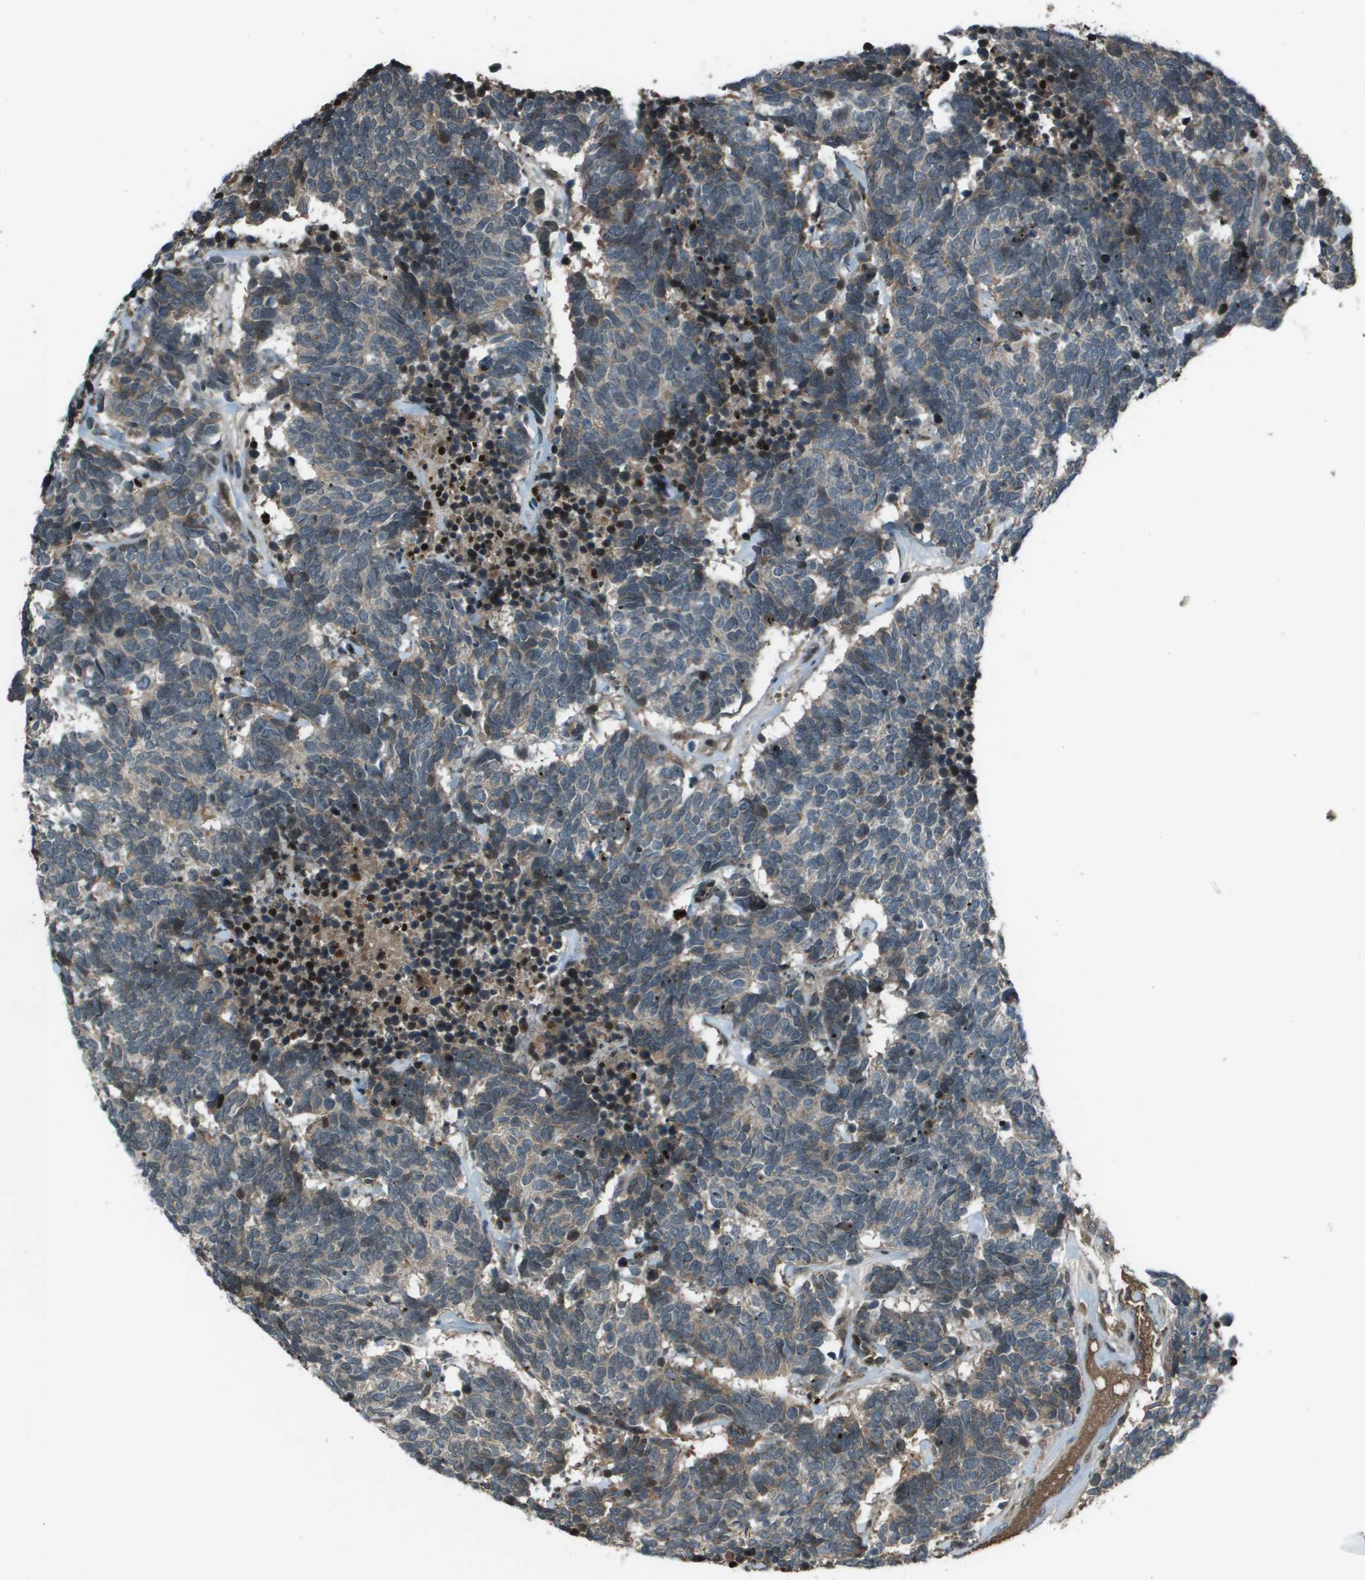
{"staining": {"intensity": "weak", "quantity": "25%-75%", "location": "cytoplasmic/membranous"}, "tissue": "carcinoid", "cell_type": "Tumor cells", "image_type": "cancer", "snomed": [{"axis": "morphology", "description": "Carcinoma, NOS"}, {"axis": "morphology", "description": "Carcinoid, malignant, NOS"}, {"axis": "topography", "description": "Urinary bladder"}], "caption": "Immunohistochemistry (IHC) of carcinoma reveals low levels of weak cytoplasmic/membranous positivity in about 25%-75% of tumor cells.", "gene": "CXCL12", "patient": {"sex": "male", "age": 57}}